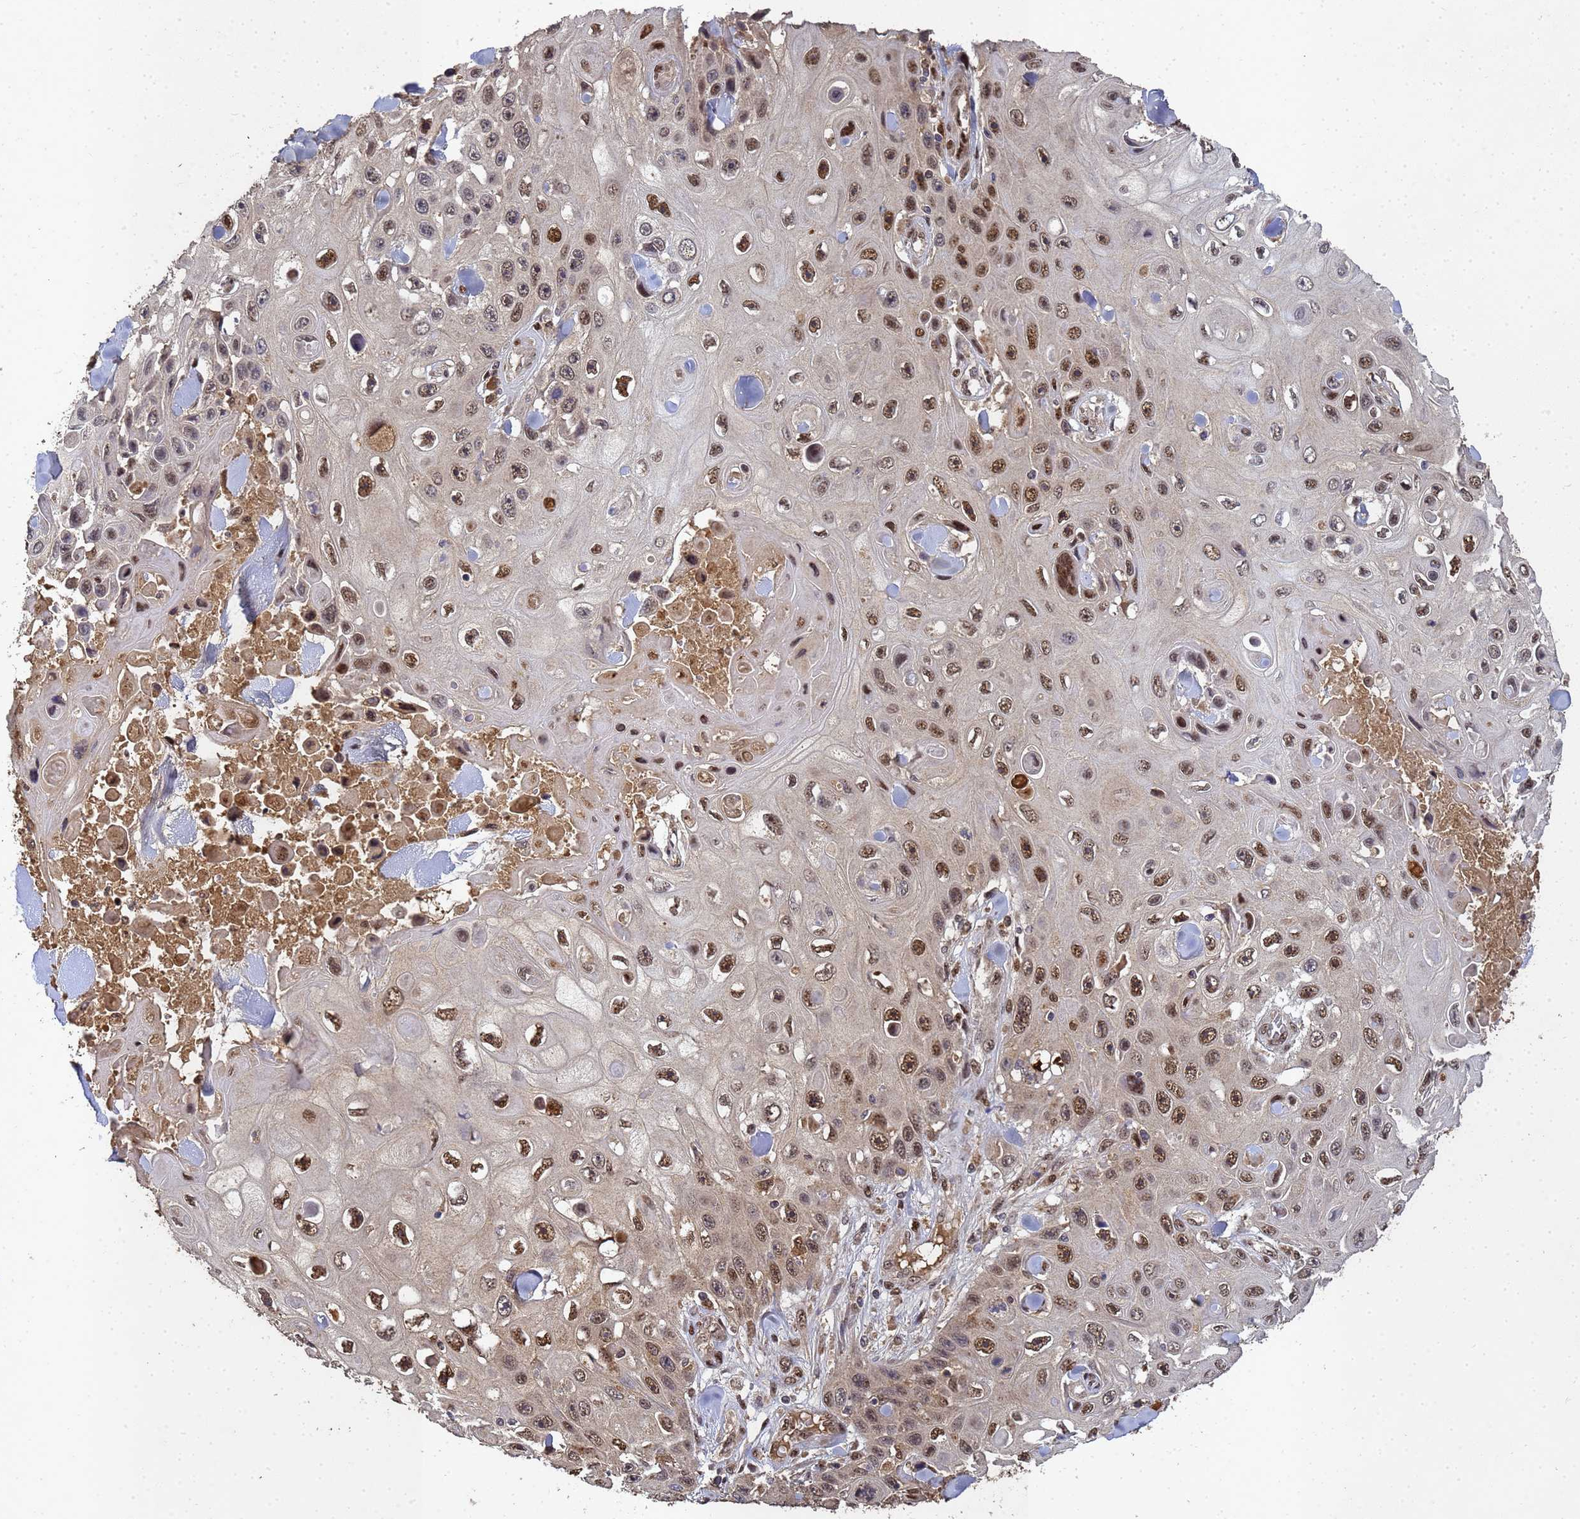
{"staining": {"intensity": "moderate", "quantity": "25%-75%", "location": "nuclear"}, "tissue": "skin cancer", "cell_type": "Tumor cells", "image_type": "cancer", "snomed": [{"axis": "morphology", "description": "Squamous cell carcinoma, NOS"}, {"axis": "topography", "description": "Skin"}], "caption": "Moderate nuclear expression is identified in approximately 25%-75% of tumor cells in skin cancer. The staining is performed using DAB brown chromogen to label protein expression. The nuclei are counter-stained blue using hematoxylin.", "gene": "SECISBP2", "patient": {"sex": "male", "age": 82}}